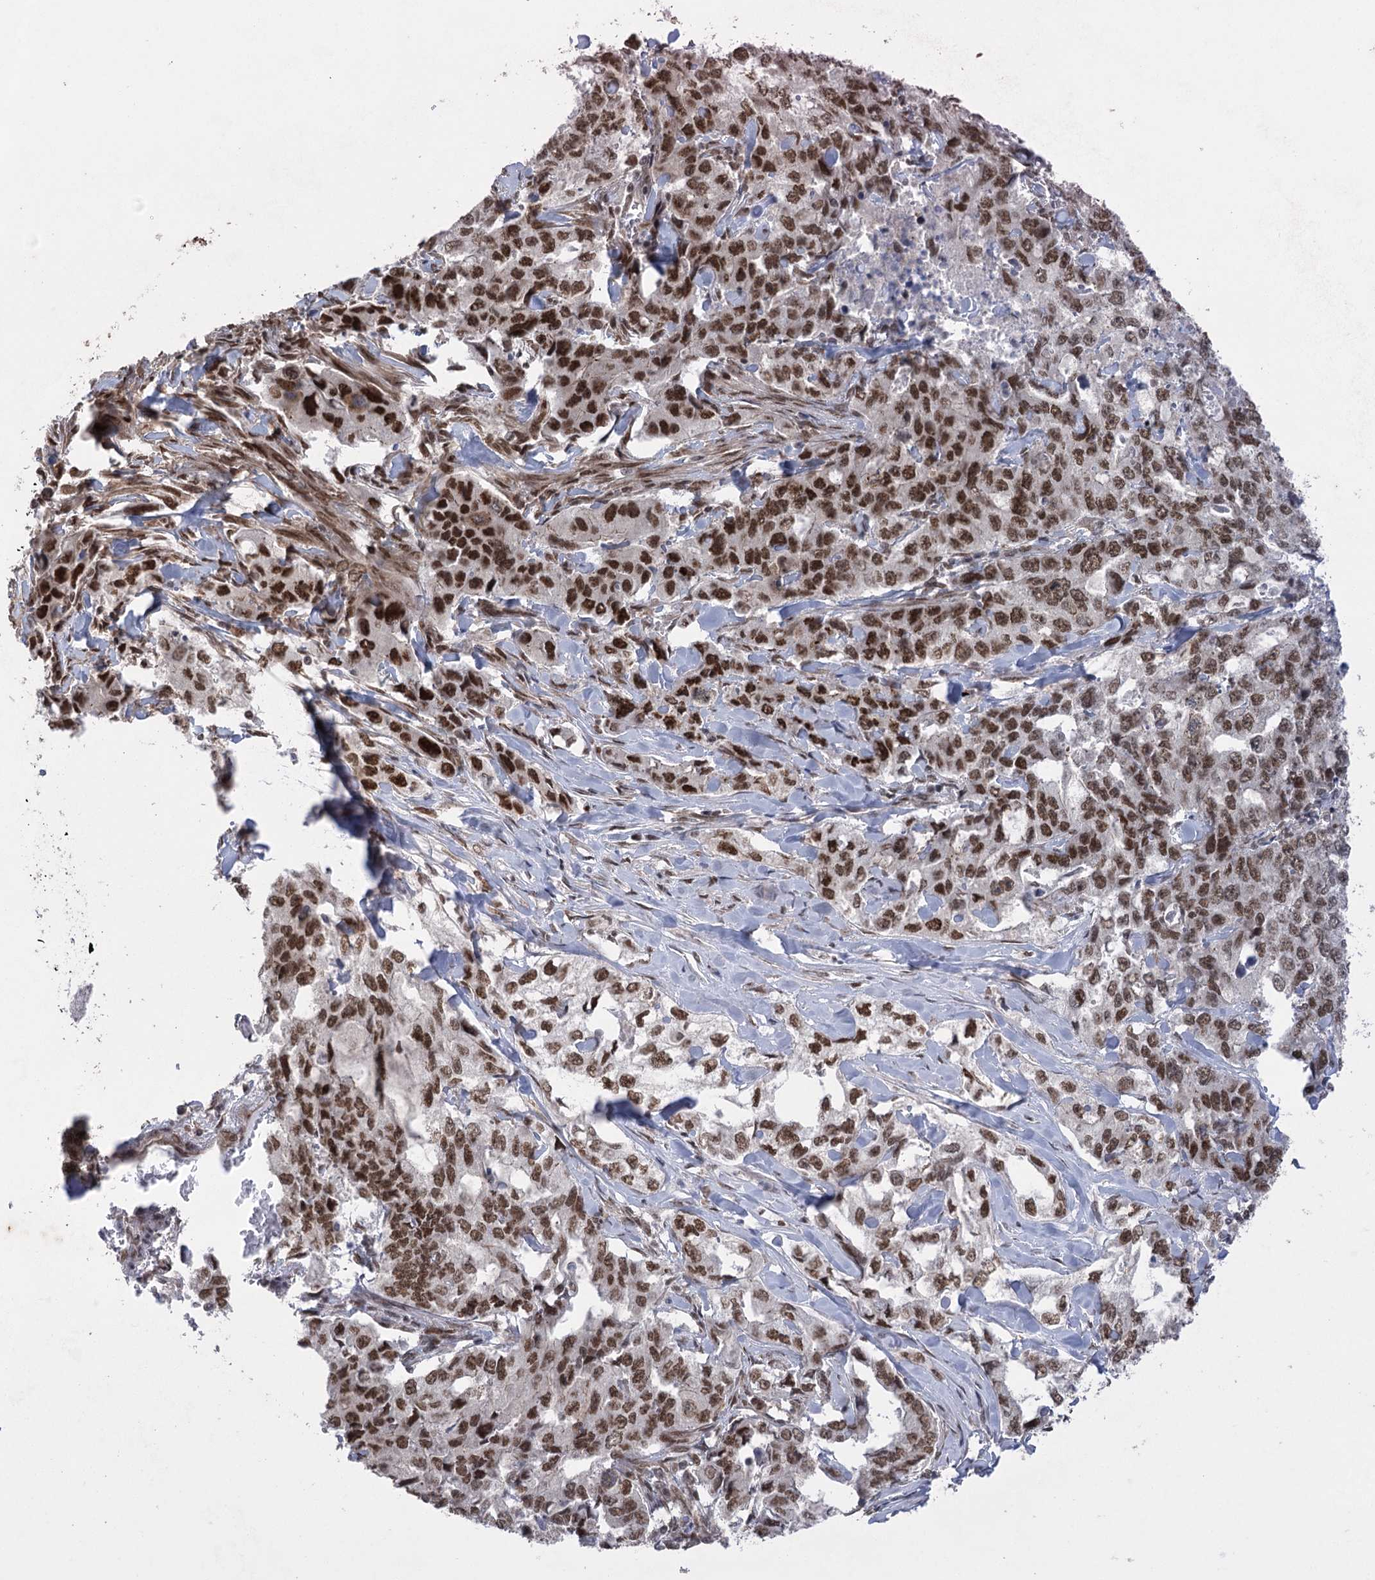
{"staining": {"intensity": "strong", "quantity": ">75%", "location": "nuclear"}, "tissue": "lung cancer", "cell_type": "Tumor cells", "image_type": "cancer", "snomed": [{"axis": "morphology", "description": "Adenocarcinoma, NOS"}, {"axis": "topography", "description": "Lung"}], "caption": "Immunohistochemistry (IHC) image of lung cancer (adenocarcinoma) stained for a protein (brown), which demonstrates high levels of strong nuclear expression in approximately >75% of tumor cells.", "gene": "ZCCHC8", "patient": {"sex": "female", "age": 51}}